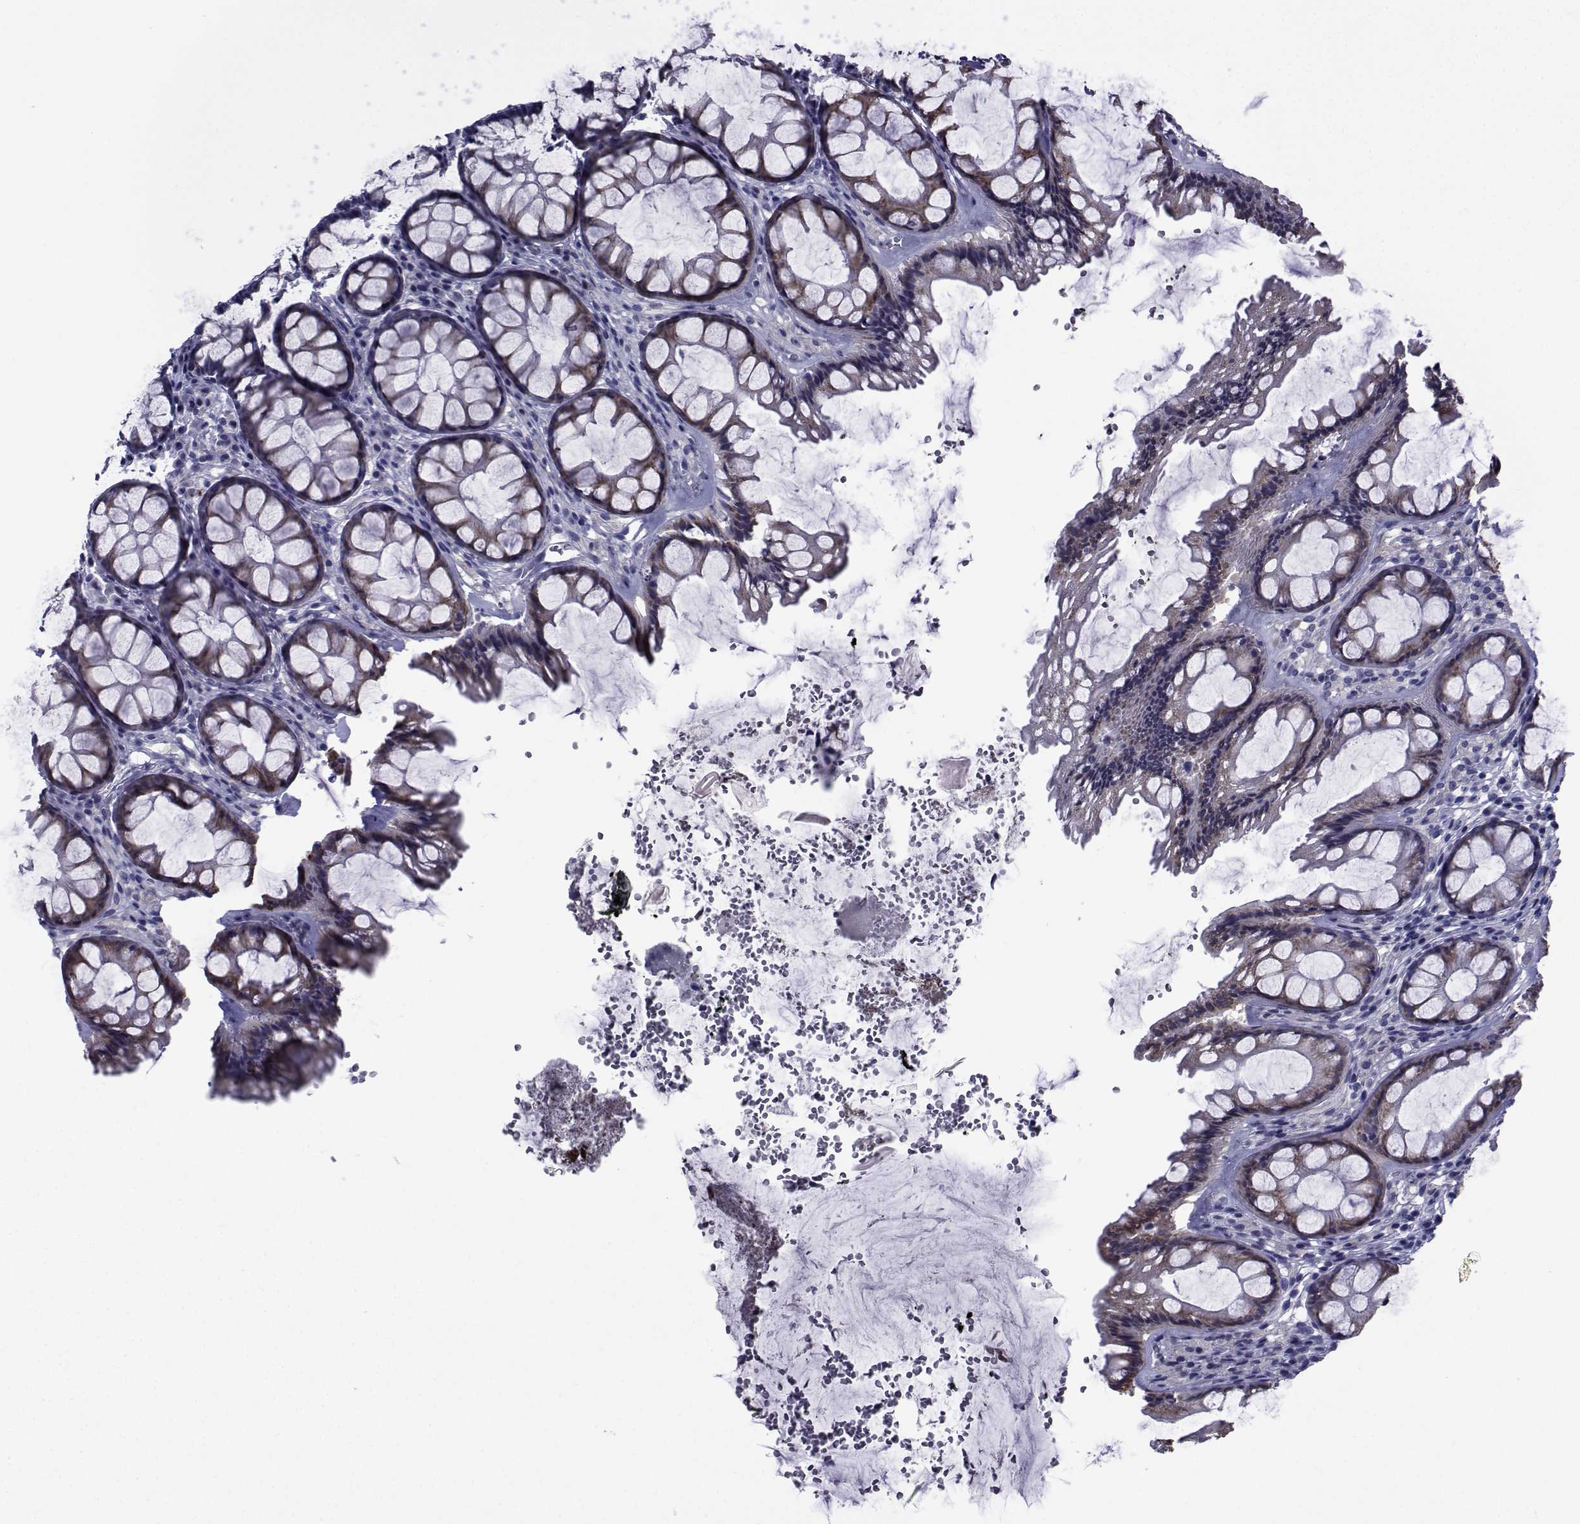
{"staining": {"intensity": "moderate", "quantity": "25%-75%", "location": "cytoplasmic/membranous"}, "tissue": "rectum", "cell_type": "Glandular cells", "image_type": "normal", "snomed": [{"axis": "morphology", "description": "Normal tissue, NOS"}, {"axis": "topography", "description": "Rectum"}], "caption": "Glandular cells demonstrate moderate cytoplasmic/membranous staining in approximately 25%-75% of cells in unremarkable rectum.", "gene": "SEMA5B", "patient": {"sex": "female", "age": 62}}